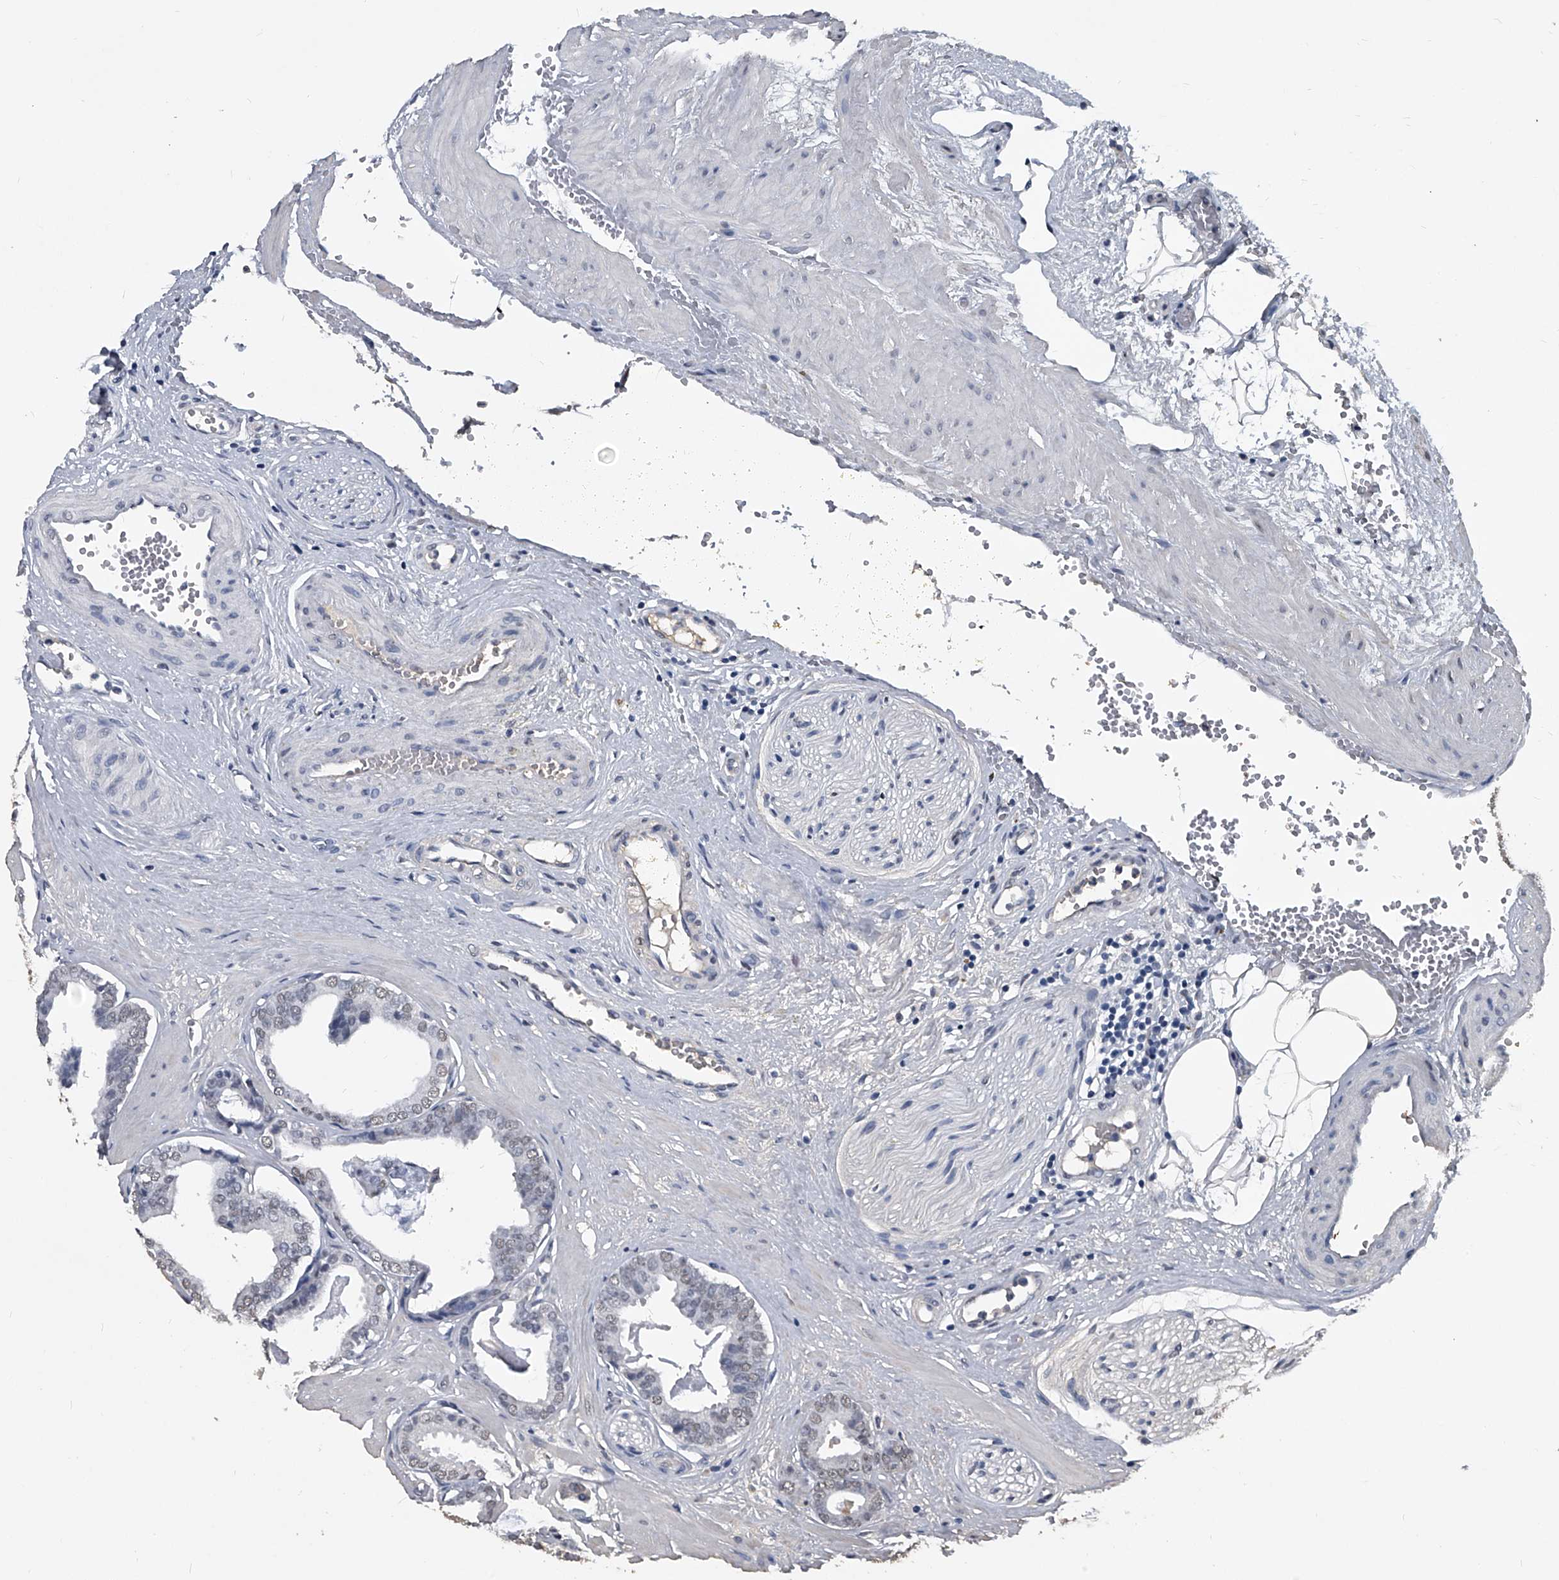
{"staining": {"intensity": "weak", "quantity": "<25%", "location": "nuclear"}, "tissue": "prostate cancer", "cell_type": "Tumor cells", "image_type": "cancer", "snomed": [{"axis": "morphology", "description": "Adenocarcinoma, Low grade"}, {"axis": "topography", "description": "Prostate"}], "caption": "The photomicrograph reveals no significant staining in tumor cells of prostate cancer (adenocarcinoma (low-grade)). (Brightfield microscopy of DAB (3,3'-diaminobenzidine) immunohistochemistry (IHC) at high magnification).", "gene": "MATR3", "patient": {"sex": "male", "age": 53}}